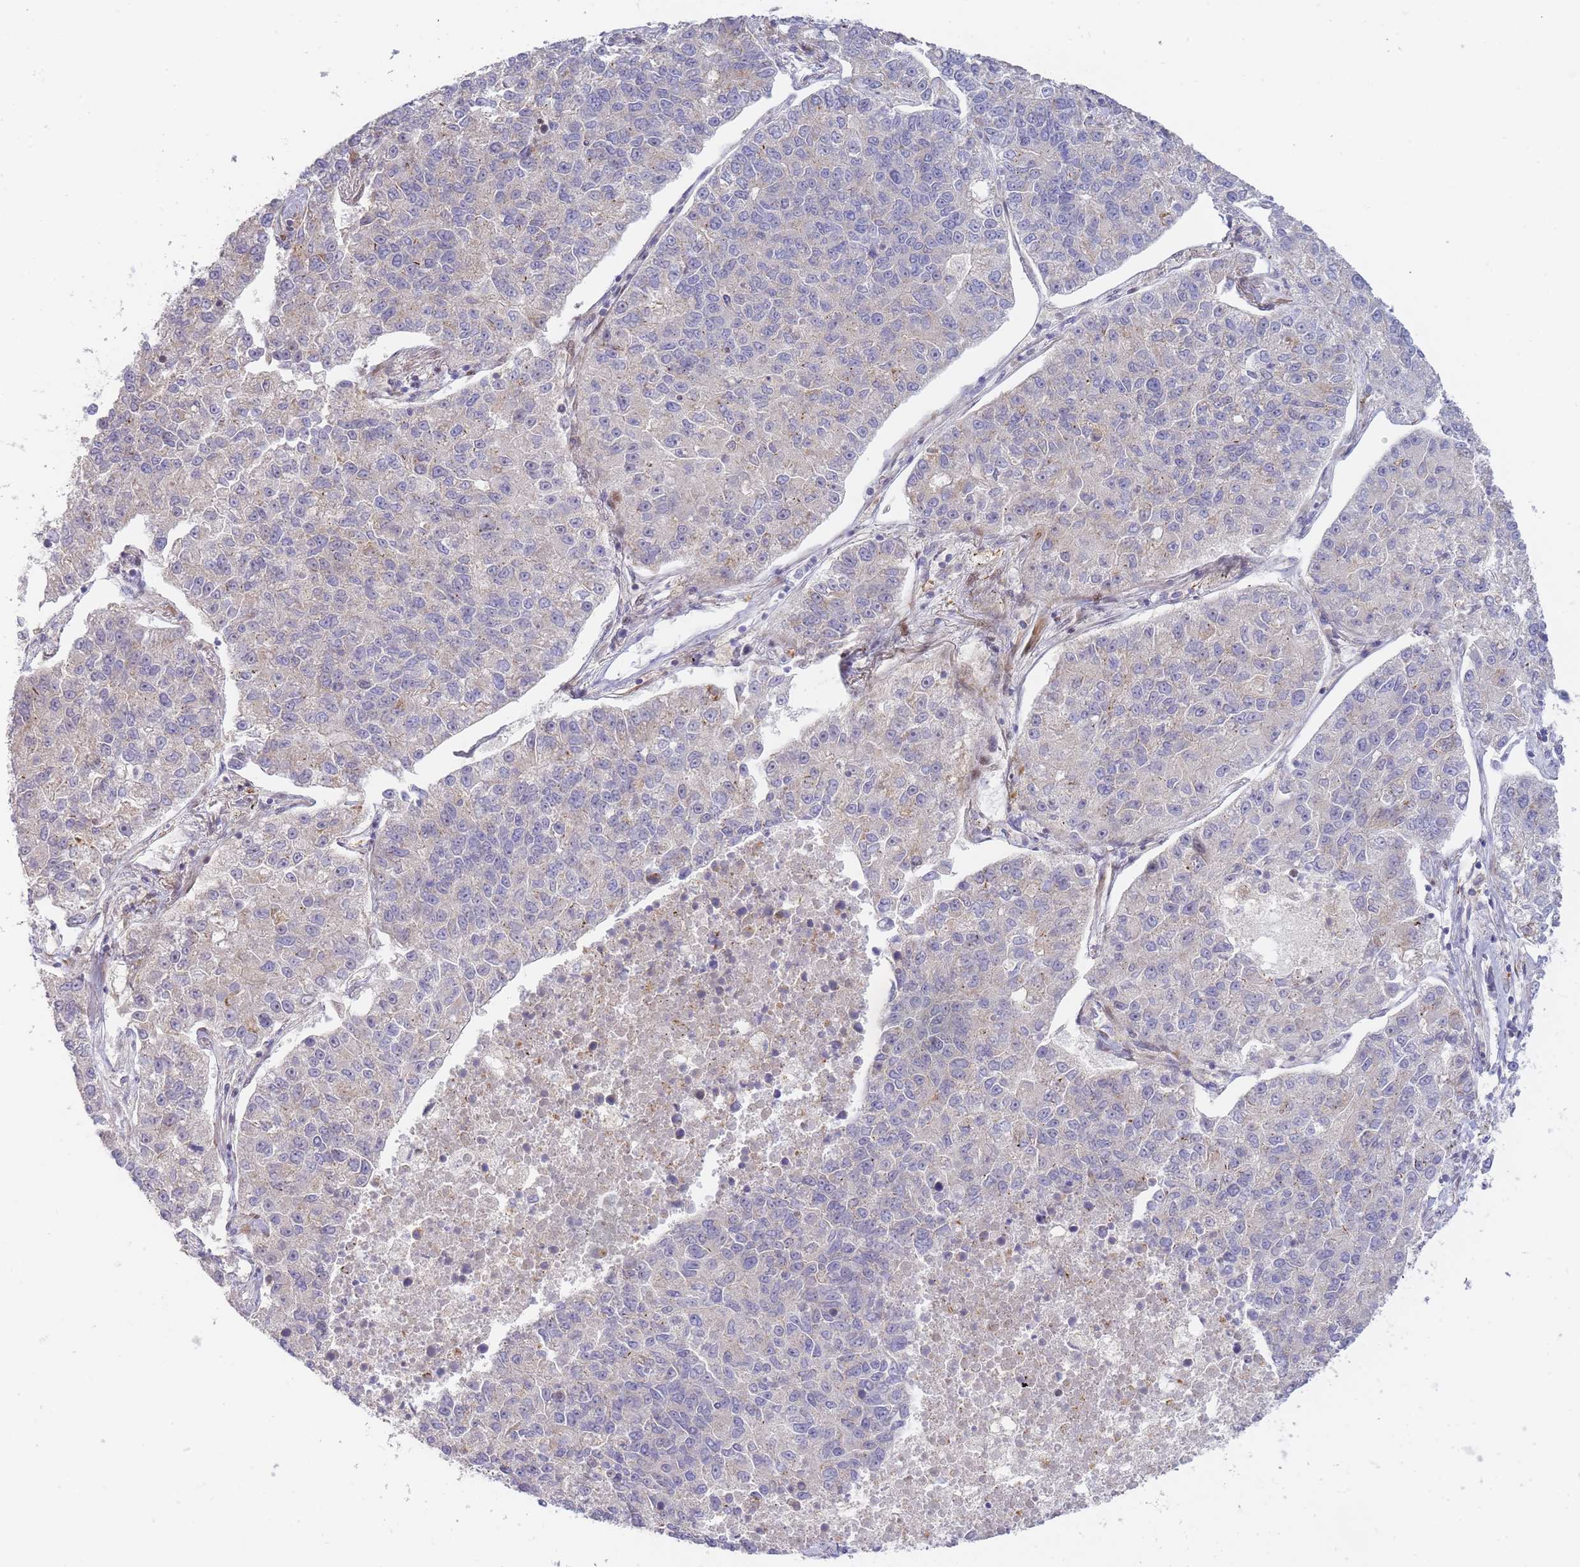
{"staining": {"intensity": "negative", "quantity": "none", "location": "none"}, "tissue": "lung cancer", "cell_type": "Tumor cells", "image_type": "cancer", "snomed": [{"axis": "morphology", "description": "Adenocarcinoma, NOS"}, {"axis": "topography", "description": "Lung"}], "caption": "High magnification brightfield microscopy of lung cancer stained with DAB (3,3'-diaminobenzidine) (brown) and counterstained with hematoxylin (blue): tumor cells show no significant positivity.", "gene": "ATP5MC2", "patient": {"sex": "male", "age": 49}}